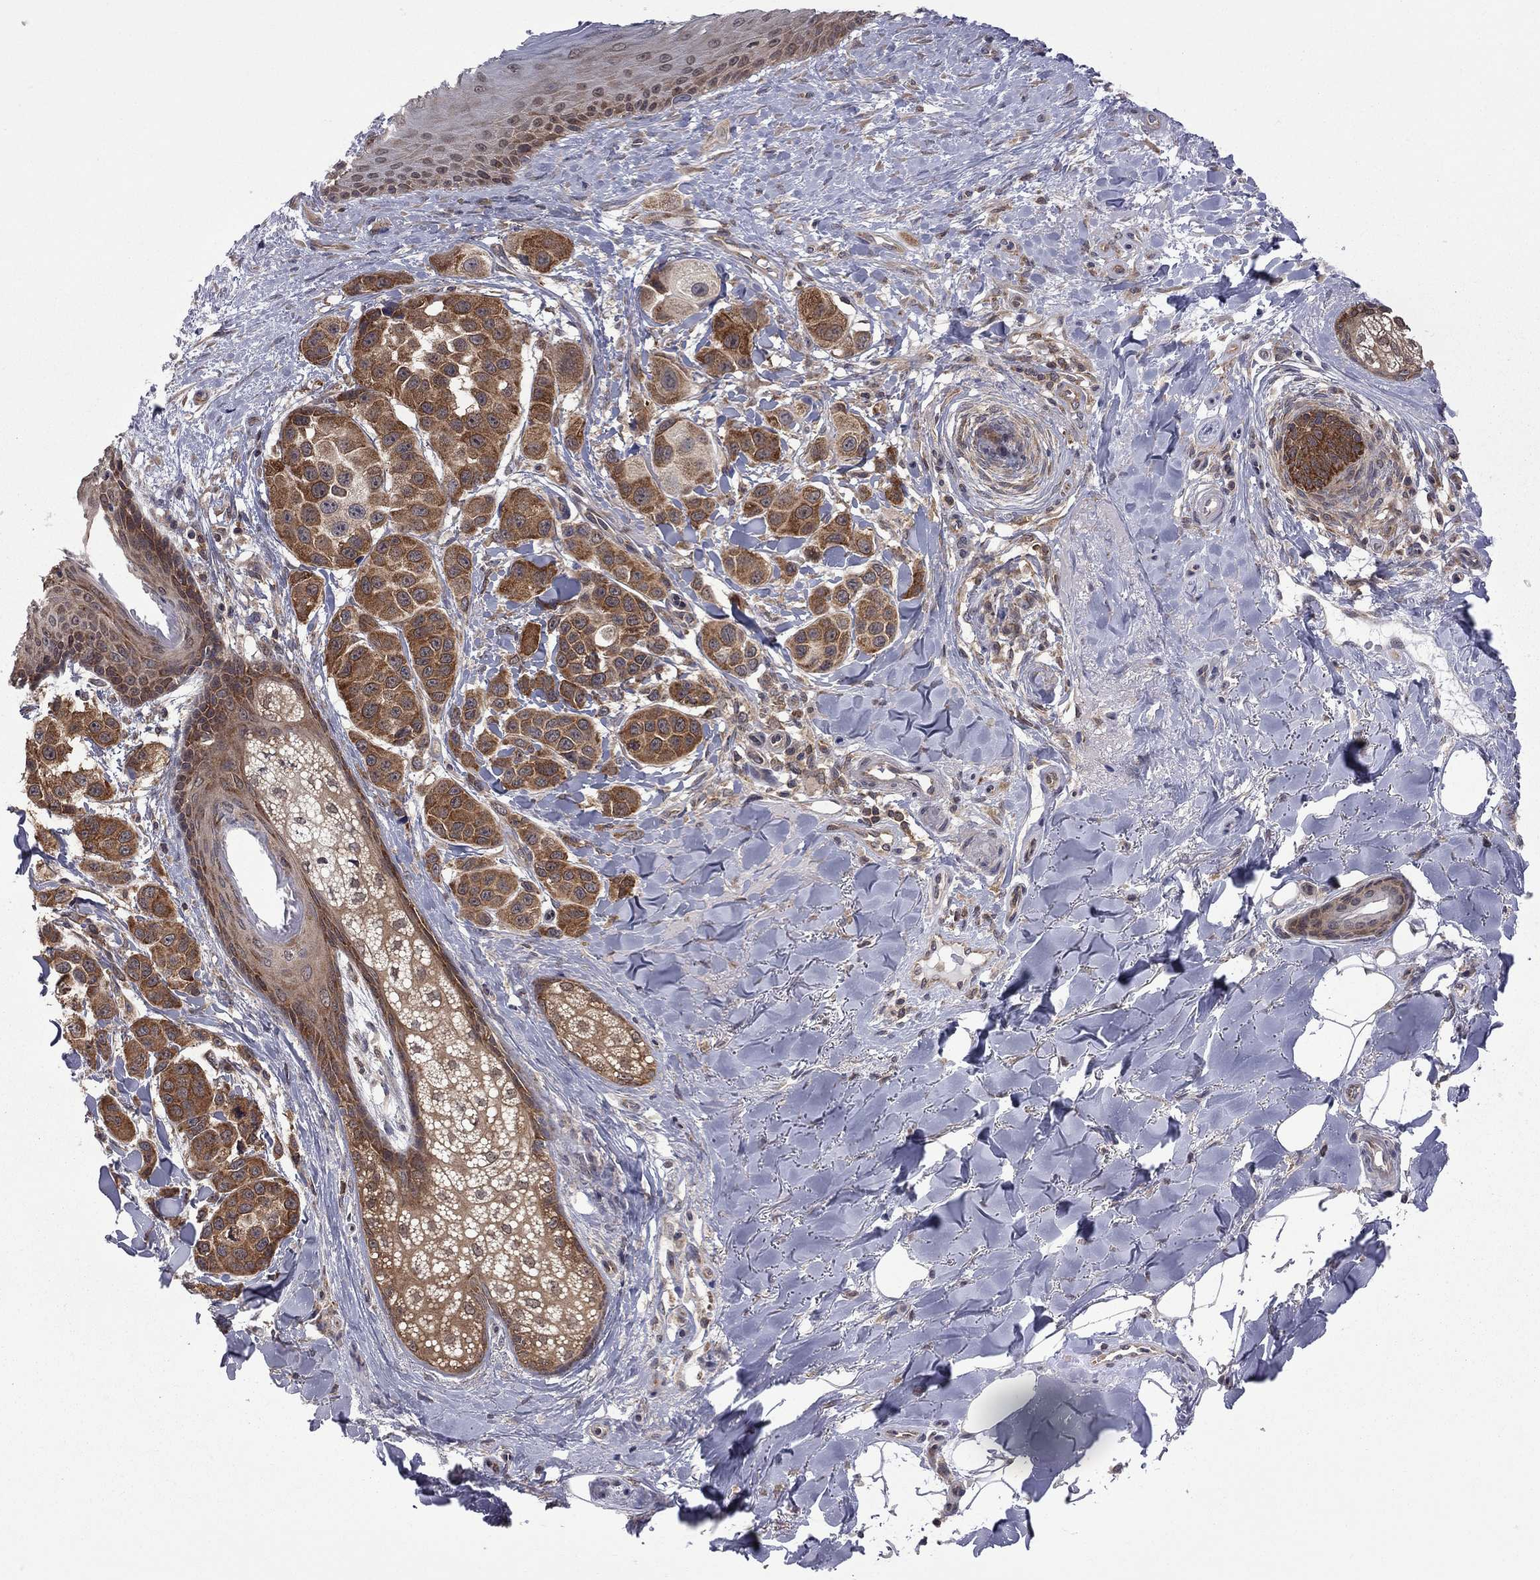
{"staining": {"intensity": "strong", "quantity": ">75%", "location": "cytoplasmic/membranous"}, "tissue": "melanoma", "cell_type": "Tumor cells", "image_type": "cancer", "snomed": [{"axis": "morphology", "description": "Malignant melanoma, NOS"}, {"axis": "topography", "description": "Skin"}], "caption": "Malignant melanoma was stained to show a protein in brown. There is high levels of strong cytoplasmic/membranous expression in approximately >75% of tumor cells. (Stains: DAB in brown, nuclei in blue, Microscopy: brightfield microscopy at high magnification).", "gene": "NAA50", "patient": {"sex": "male", "age": 57}}